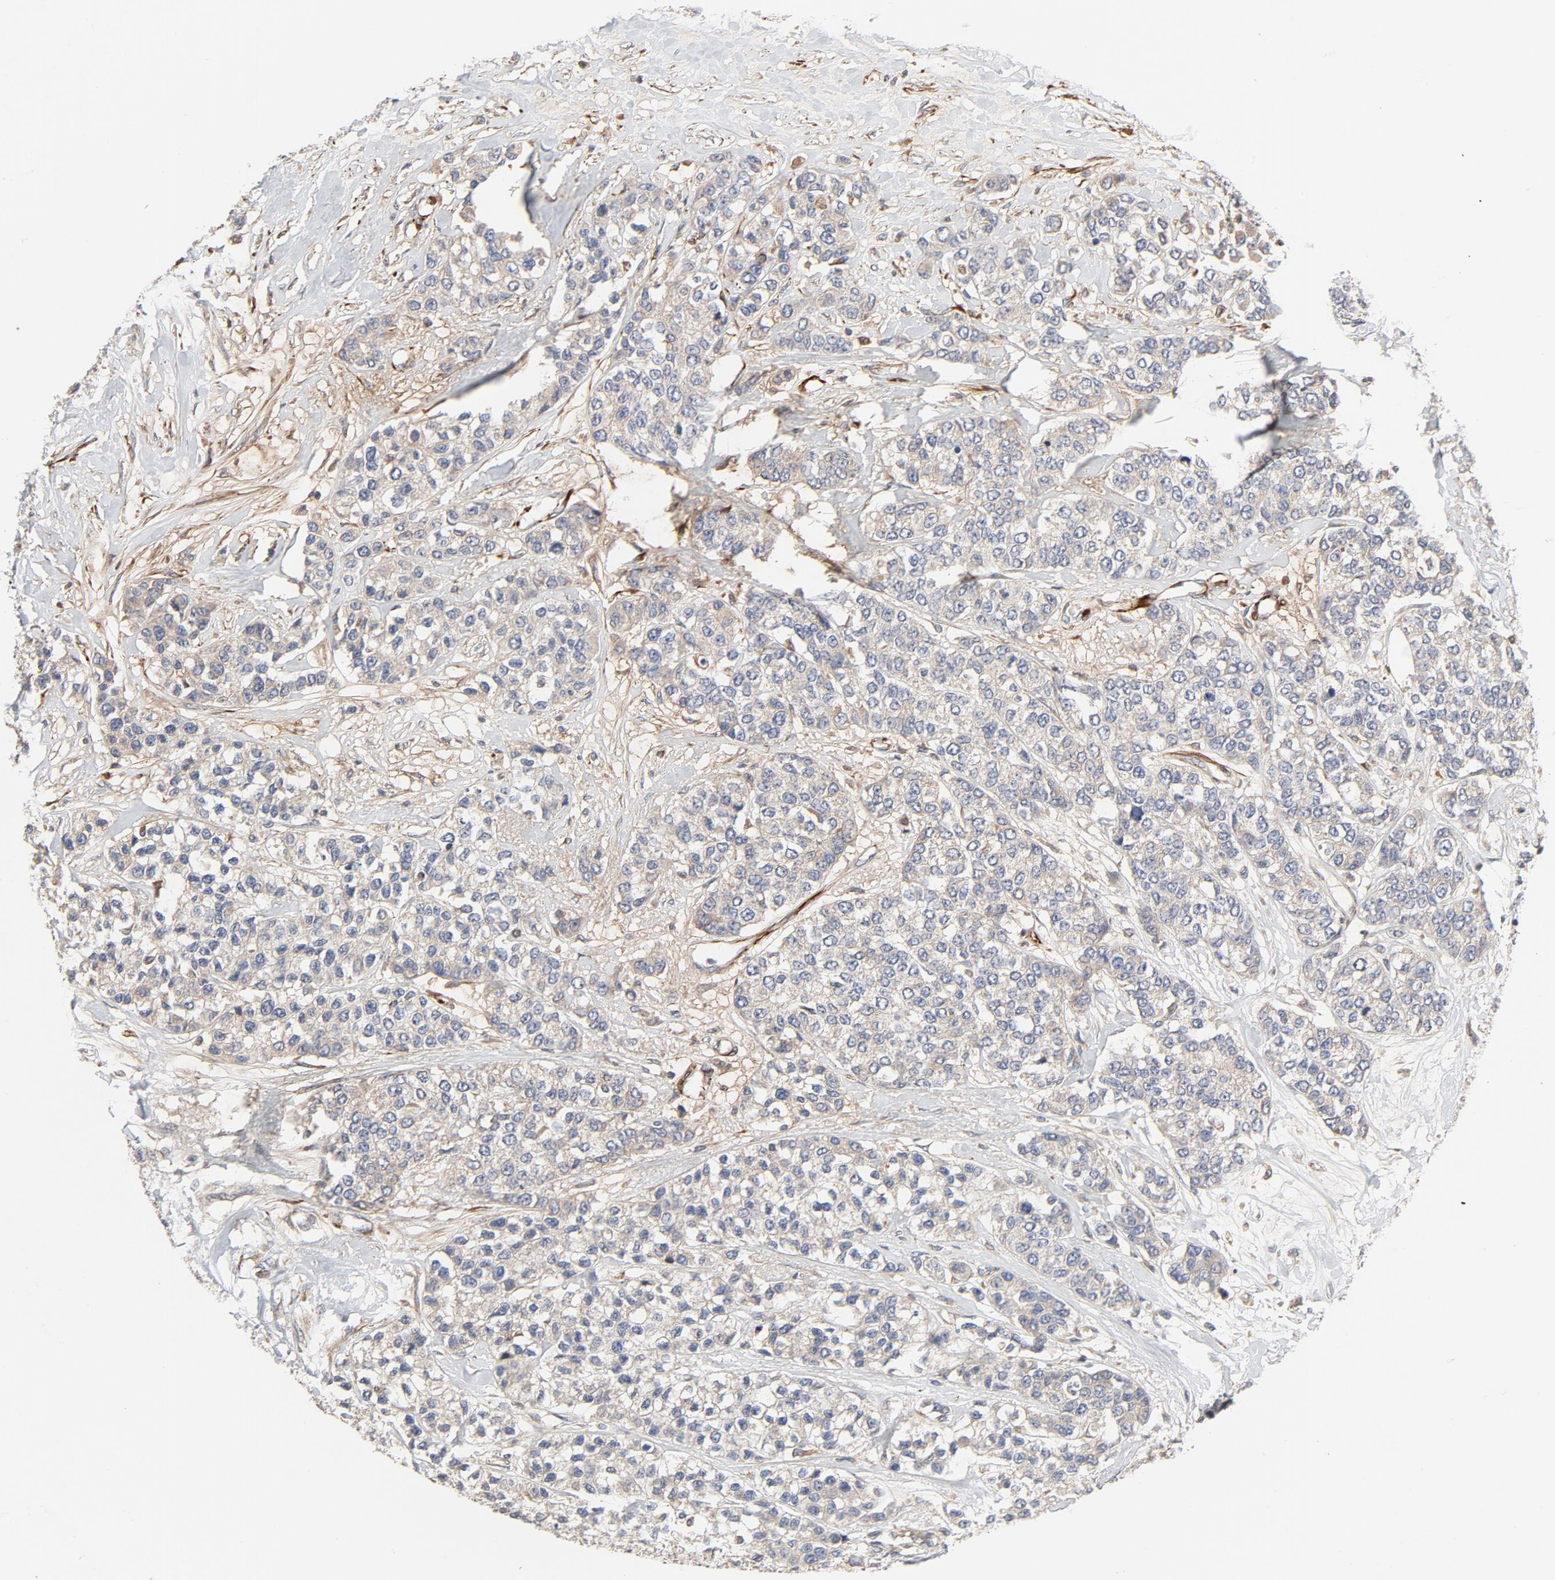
{"staining": {"intensity": "weak", "quantity": ">75%", "location": "cytoplasmic/membranous"}, "tissue": "breast cancer", "cell_type": "Tumor cells", "image_type": "cancer", "snomed": [{"axis": "morphology", "description": "Duct carcinoma"}, {"axis": "topography", "description": "Breast"}], "caption": "Immunohistochemistry histopathology image of human breast cancer (invasive ductal carcinoma) stained for a protein (brown), which displays low levels of weak cytoplasmic/membranous positivity in approximately >75% of tumor cells.", "gene": "FAM118A", "patient": {"sex": "female", "age": 51}}